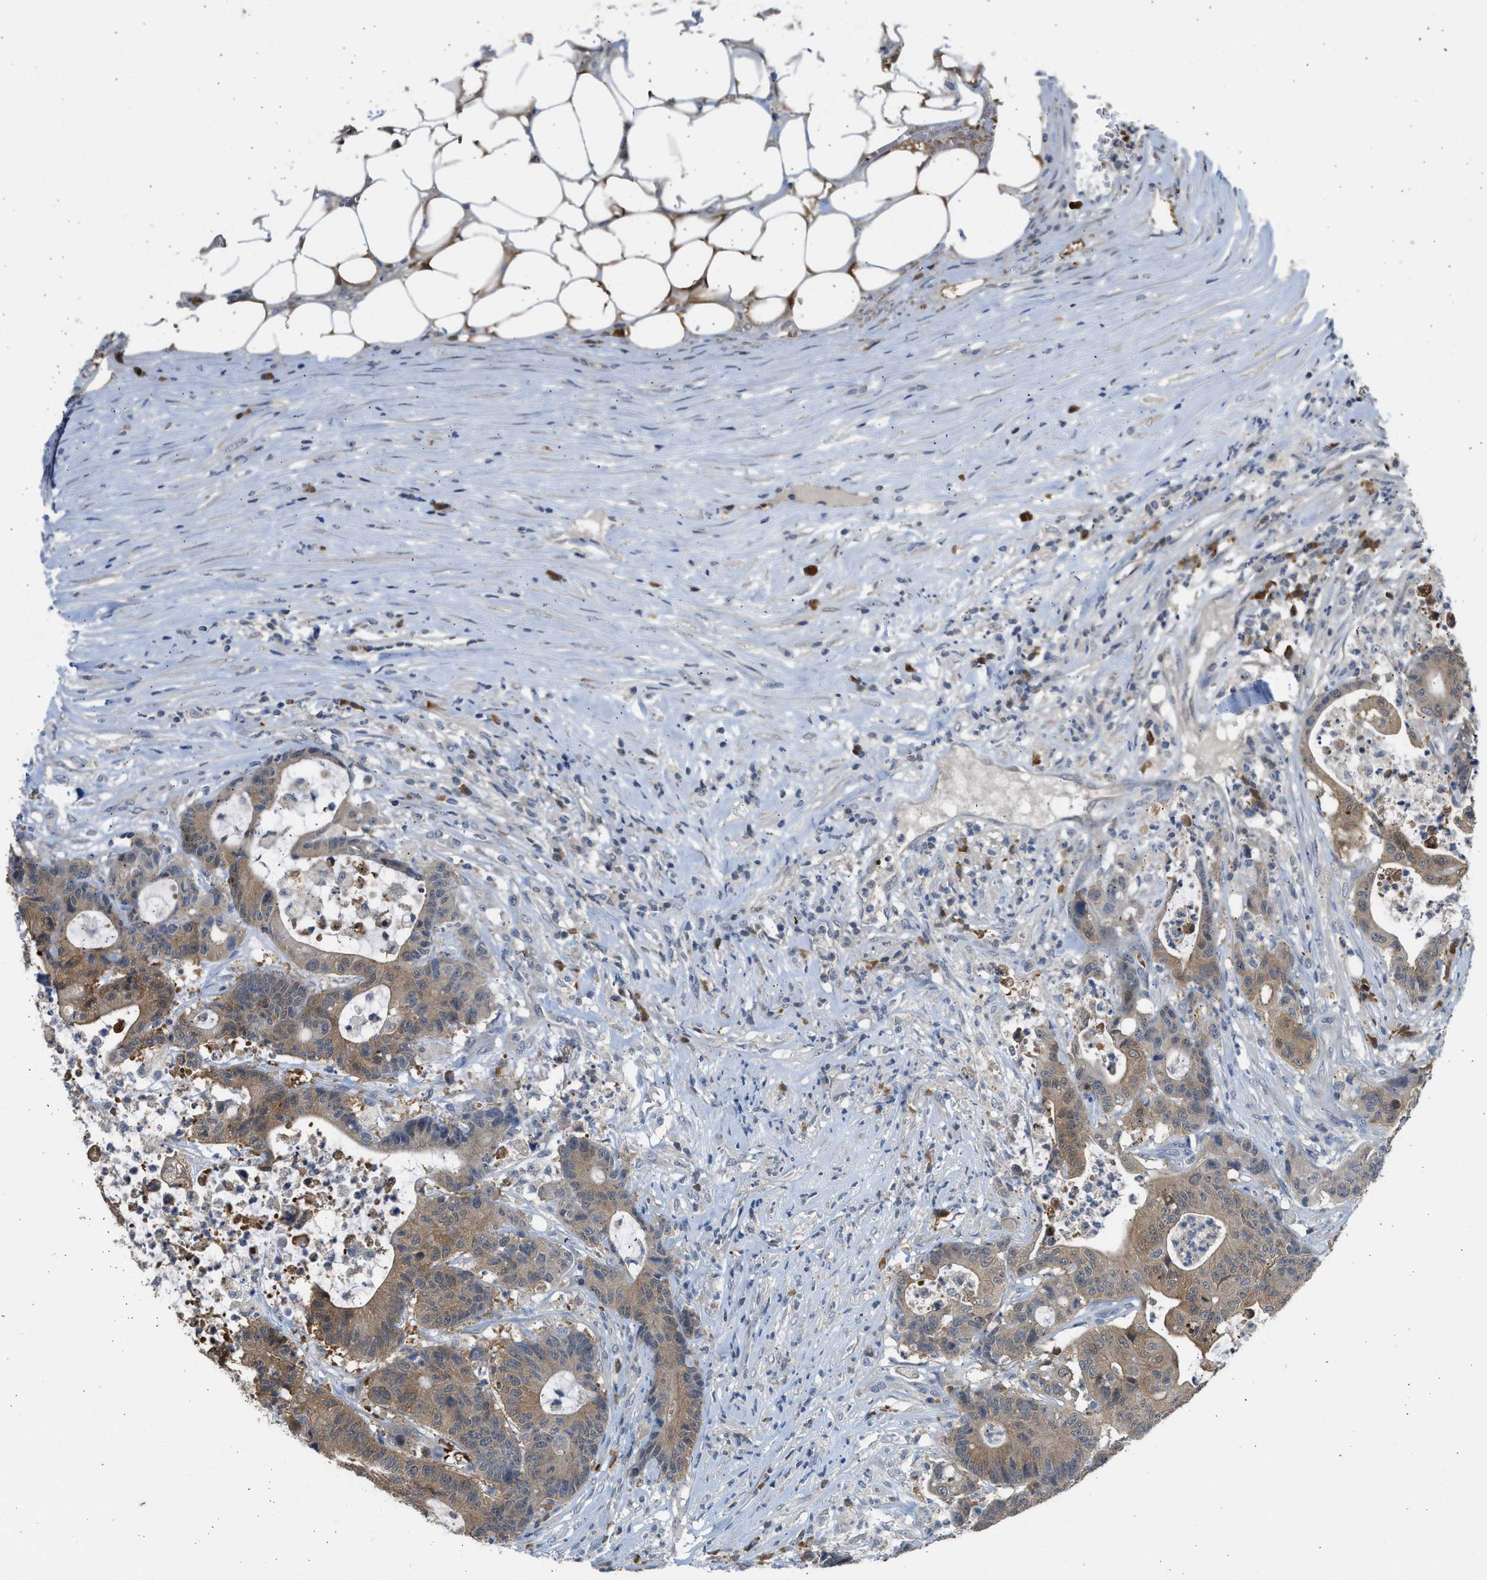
{"staining": {"intensity": "moderate", "quantity": ">75%", "location": "cytoplasmic/membranous"}, "tissue": "colorectal cancer", "cell_type": "Tumor cells", "image_type": "cancer", "snomed": [{"axis": "morphology", "description": "Adenocarcinoma, NOS"}, {"axis": "topography", "description": "Colon"}], "caption": "Colorectal cancer stained with a protein marker reveals moderate staining in tumor cells.", "gene": "MAPK7", "patient": {"sex": "female", "age": 84}}